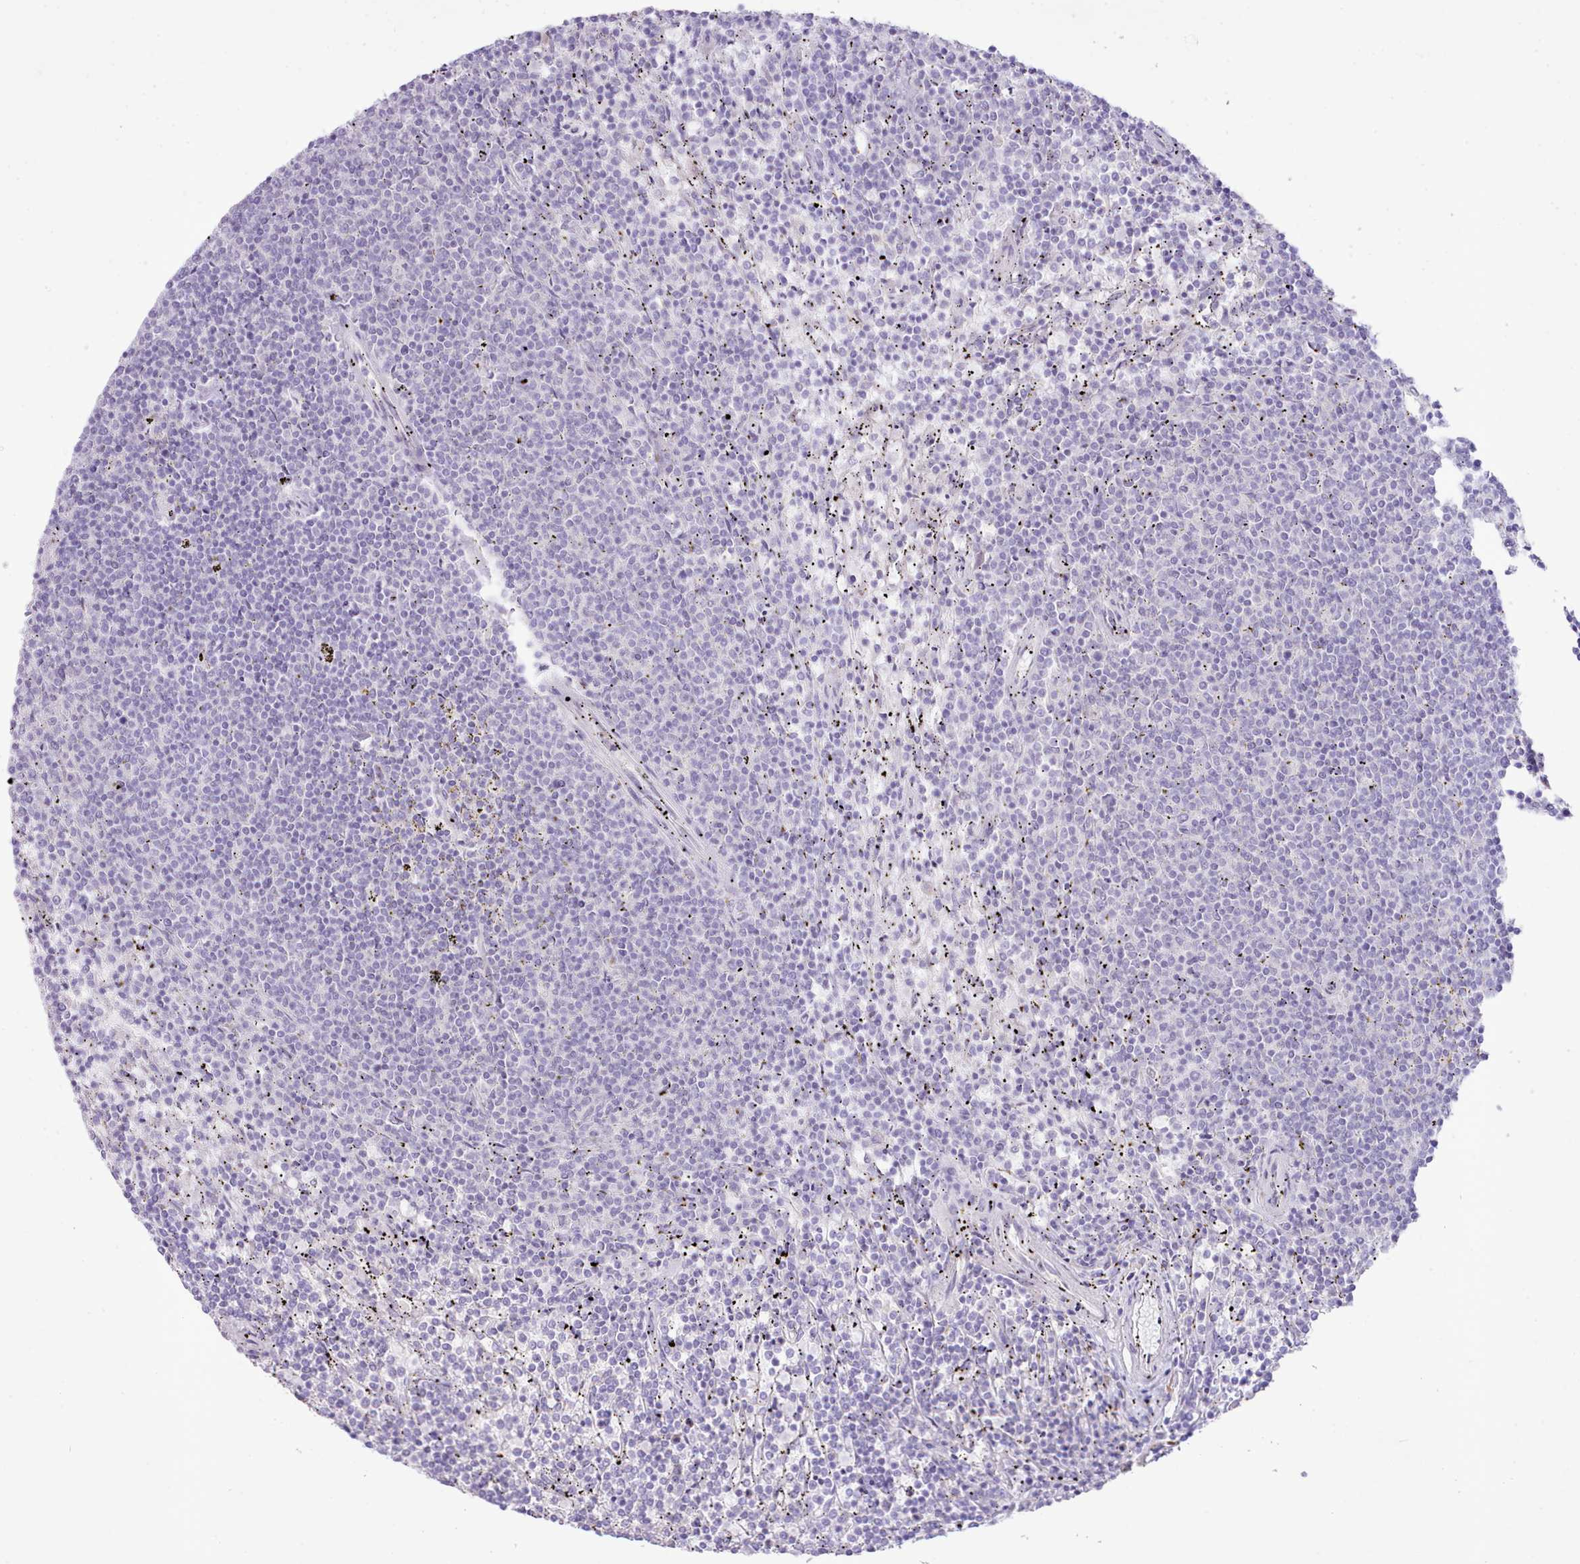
{"staining": {"intensity": "negative", "quantity": "none", "location": "none"}, "tissue": "lymphoma", "cell_type": "Tumor cells", "image_type": "cancer", "snomed": [{"axis": "morphology", "description": "Malignant lymphoma, non-Hodgkin's type, Low grade"}, {"axis": "topography", "description": "Spleen"}], "caption": "This micrograph is of low-grade malignant lymphoma, non-Hodgkin's type stained with immunohistochemistry (IHC) to label a protein in brown with the nuclei are counter-stained blue. There is no expression in tumor cells.", "gene": "CCL1", "patient": {"sex": "female", "age": 50}}